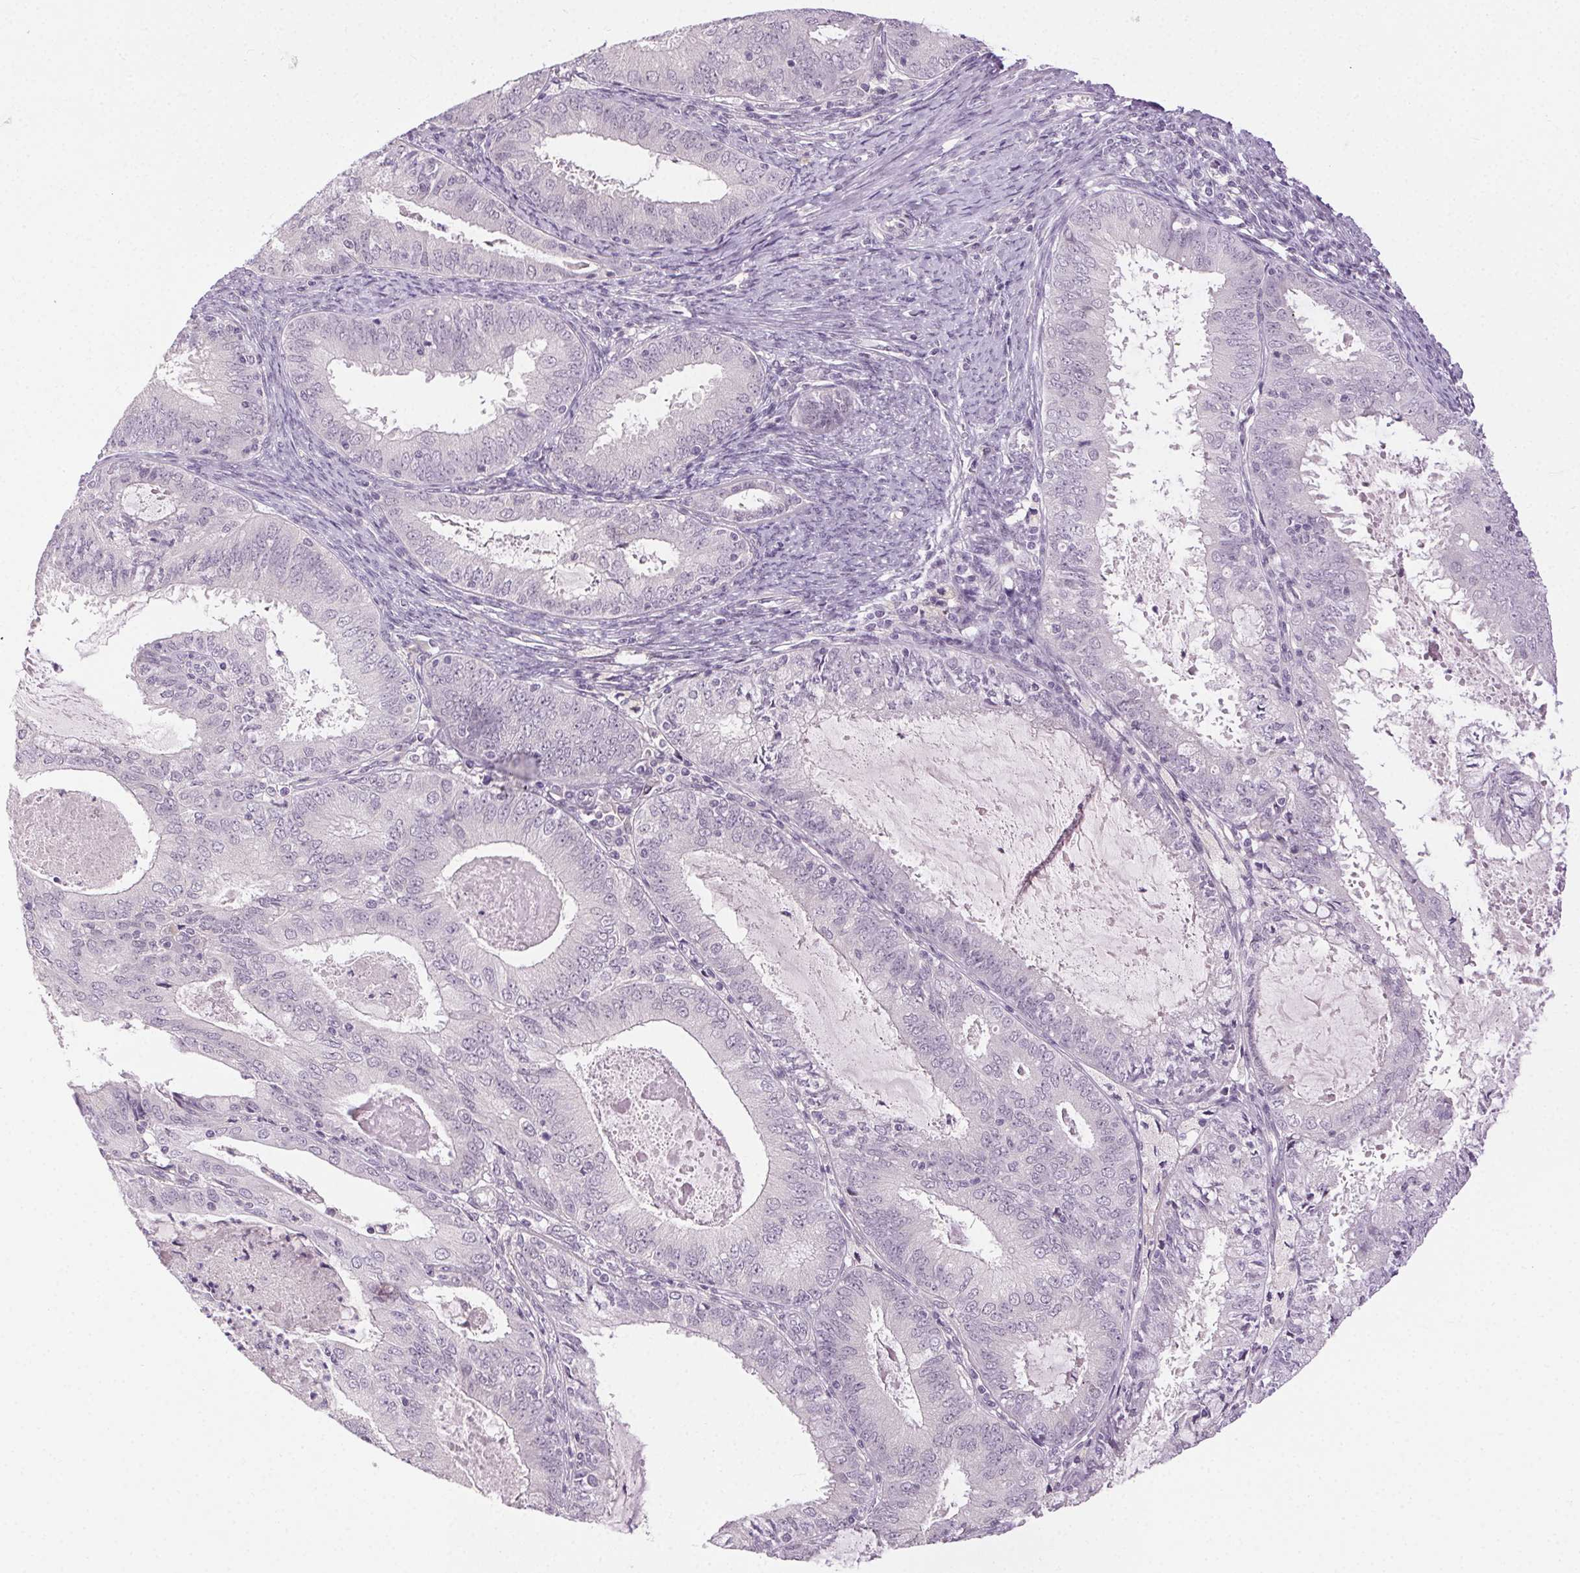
{"staining": {"intensity": "negative", "quantity": "none", "location": "none"}, "tissue": "endometrial cancer", "cell_type": "Tumor cells", "image_type": "cancer", "snomed": [{"axis": "morphology", "description": "Adenocarcinoma, NOS"}, {"axis": "topography", "description": "Endometrium"}], "caption": "Immunohistochemistry (IHC) of human adenocarcinoma (endometrial) reveals no positivity in tumor cells.", "gene": "FAM168A", "patient": {"sex": "female", "age": 57}}